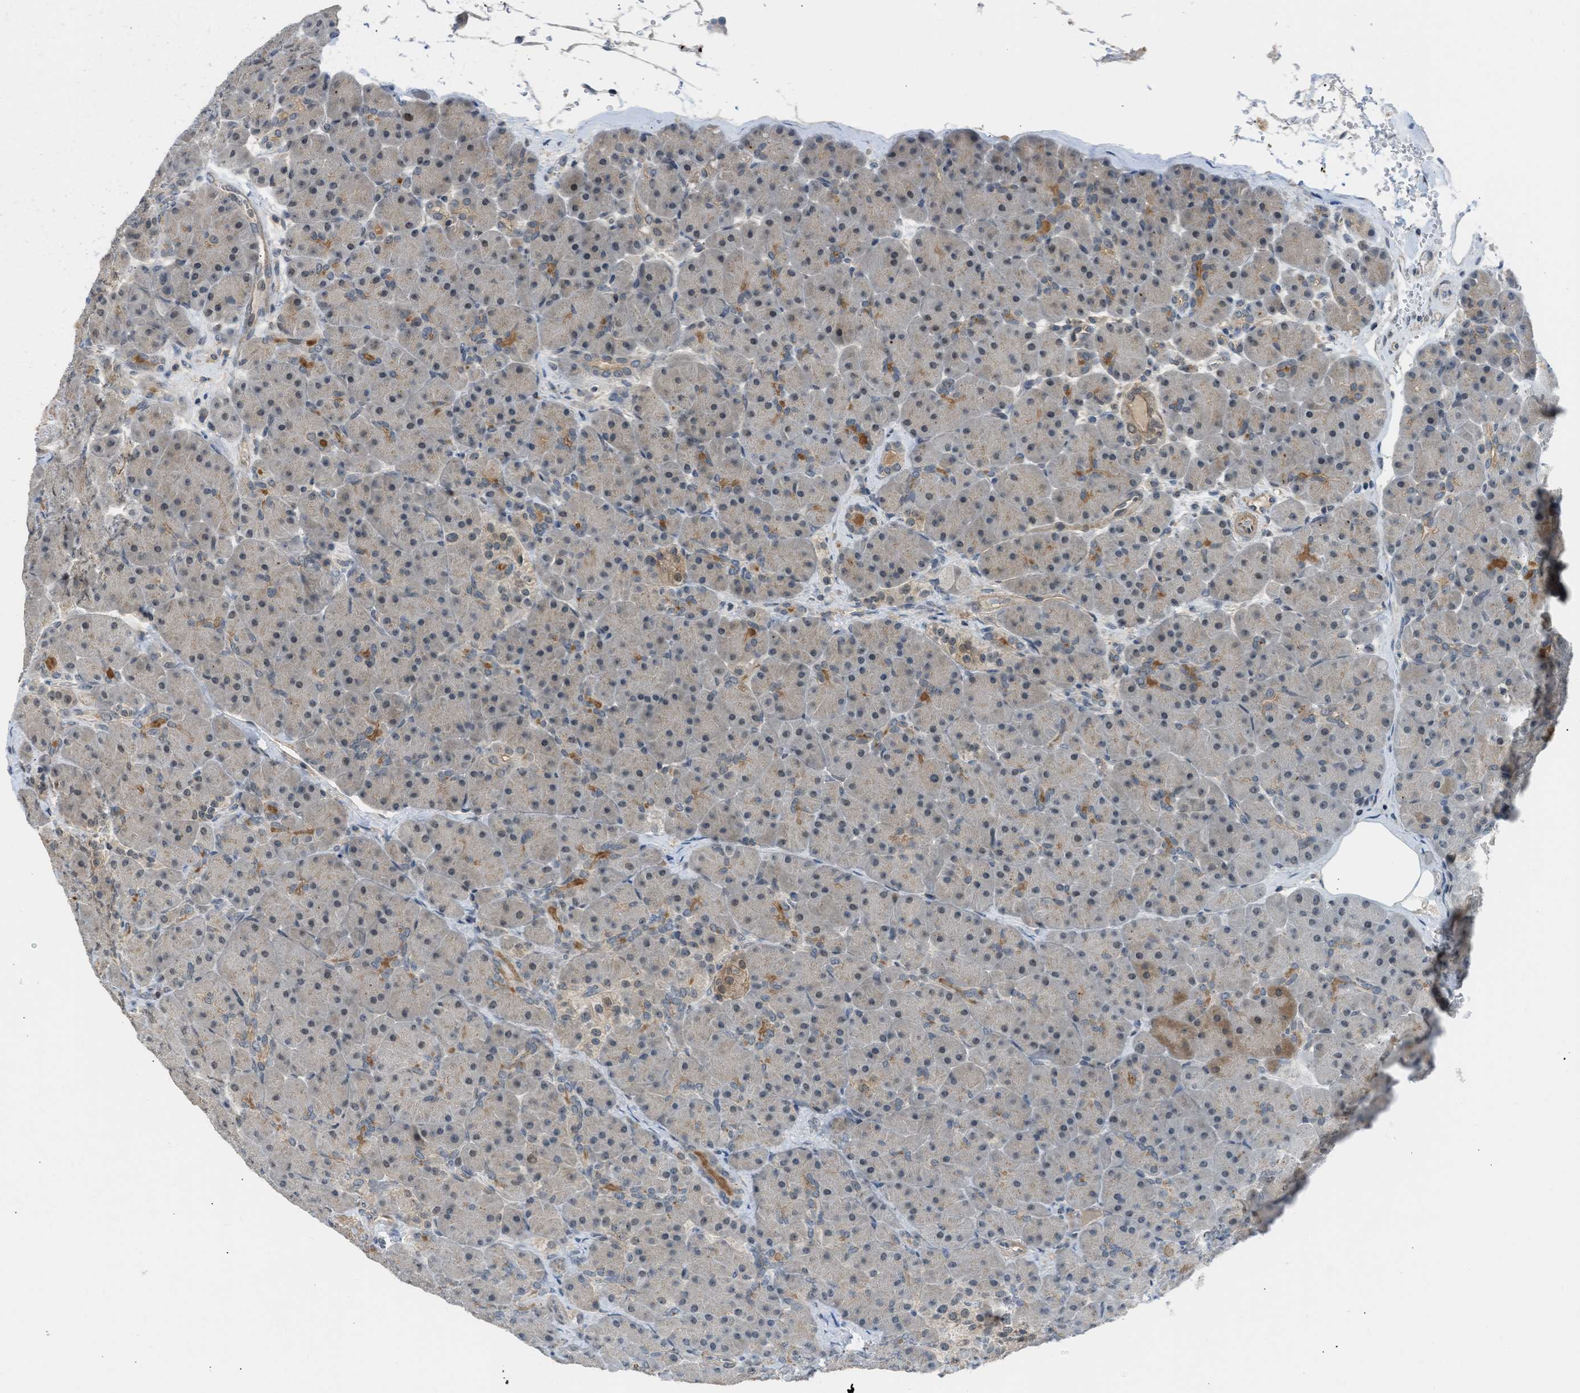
{"staining": {"intensity": "moderate", "quantity": "<25%", "location": "cytoplasmic/membranous"}, "tissue": "pancreas", "cell_type": "Exocrine glandular cells", "image_type": "normal", "snomed": [{"axis": "morphology", "description": "Normal tissue, NOS"}, {"axis": "topography", "description": "Pancreas"}], "caption": "Immunohistochemical staining of normal human pancreas shows low levels of moderate cytoplasmic/membranous staining in approximately <25% of exocrine glandular cells.", "gene": "TTBK2", "patient": {"sex": "male", "age": 66}}